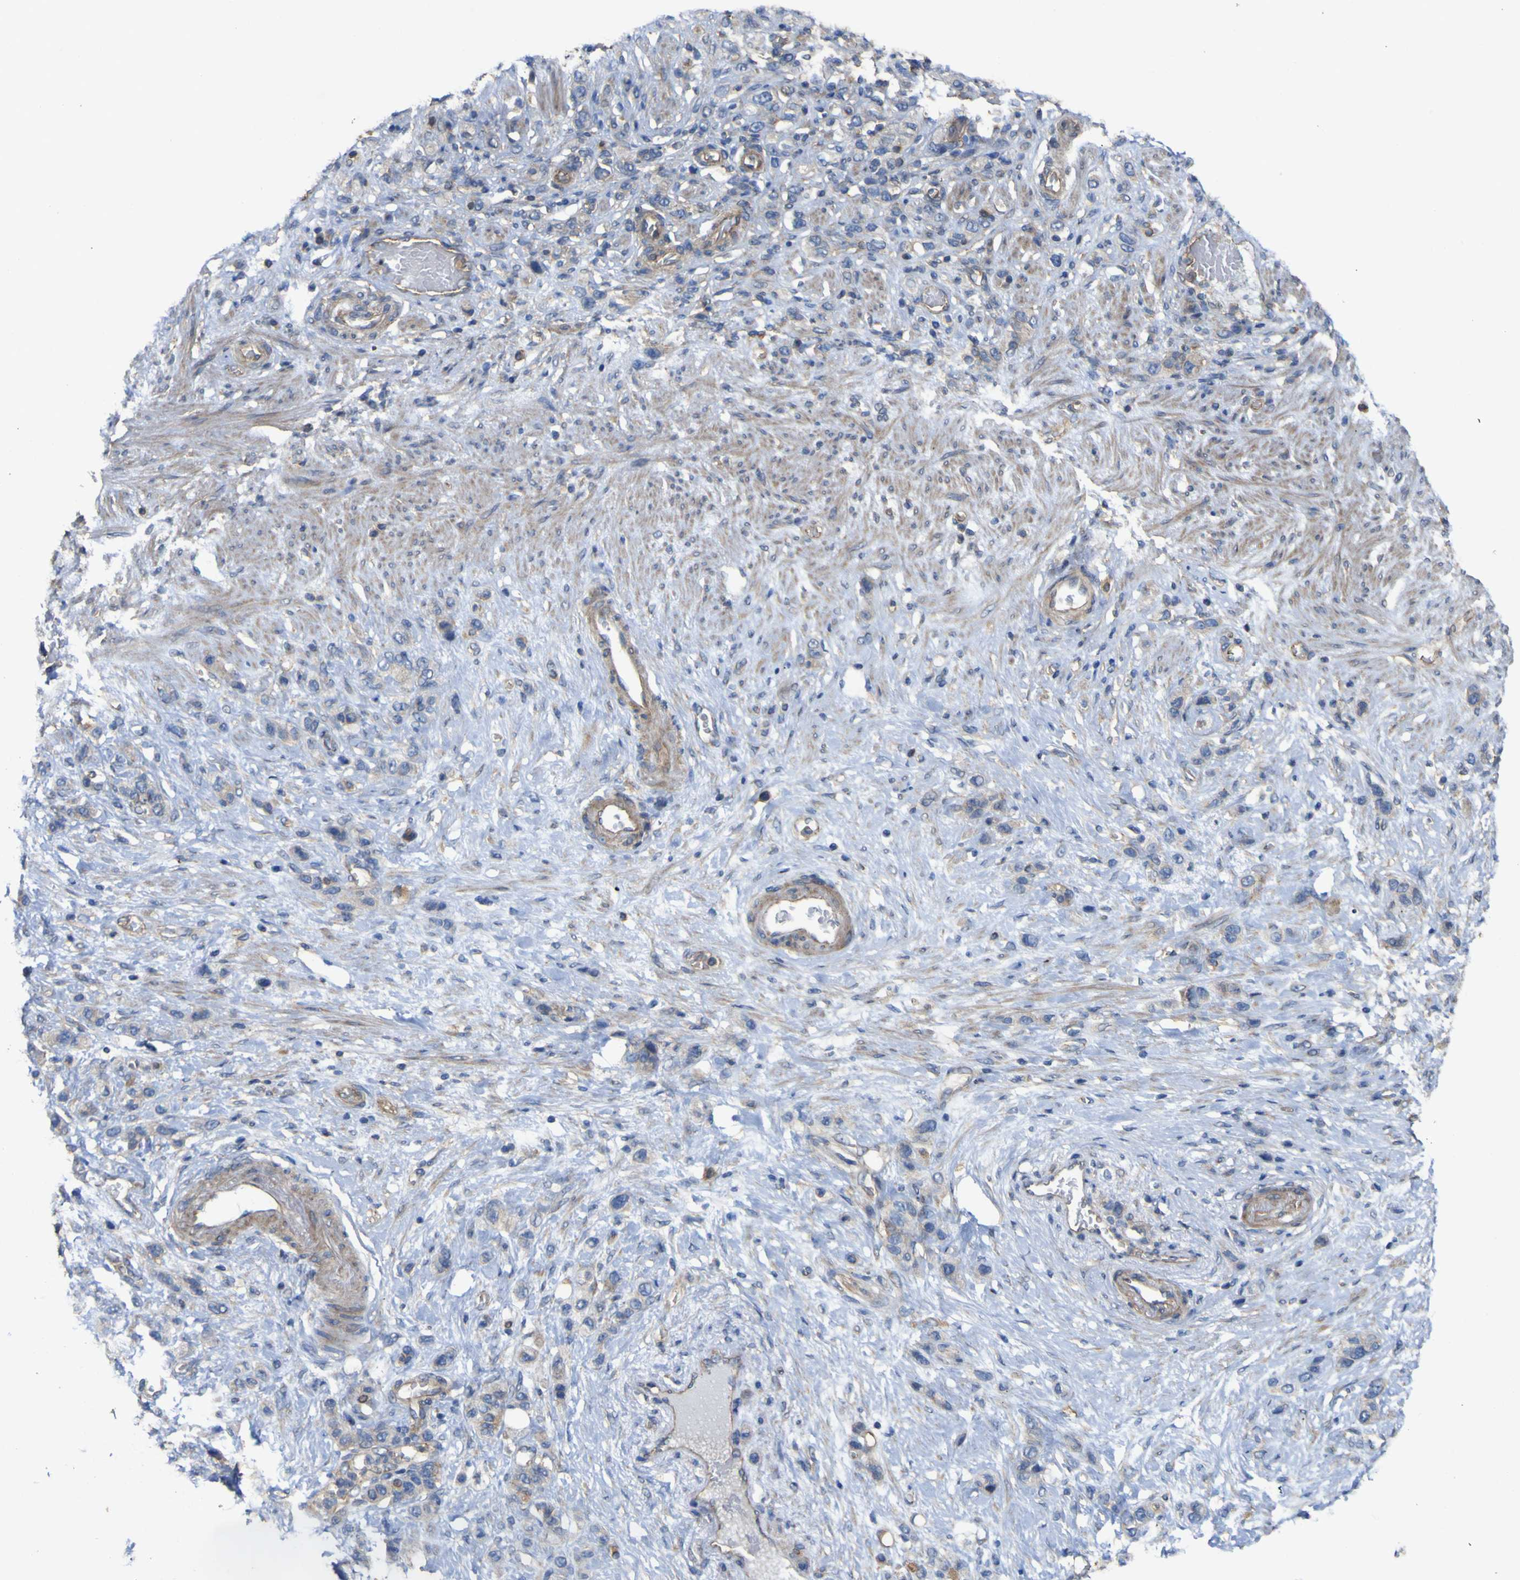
{"staining": {"intensity": "weak", "quantity": "<25%", "location": "cytoplasmic/membranous"}, "tissue": "stomach cancer", "cell_type": "Tumor cells", "image_type": "cancer", "snomed": [{"axis": "morphology", "description": "Adenocarcinoma, NOS"}, {"axis": "morphology", "description": "Adenocarcinoma, High grade"}, {"axis": "topography", "description": "Stomach, upper"}, {"axis": "topography", "description": "Stomach, lower"}], "caption": "Immunohistochemical staining of adenocarcinoma (stomach) reveals no significant staining in tumor cells.", "gene": "TNFSF15", "patient": {"sex": "female", "age": 65}}